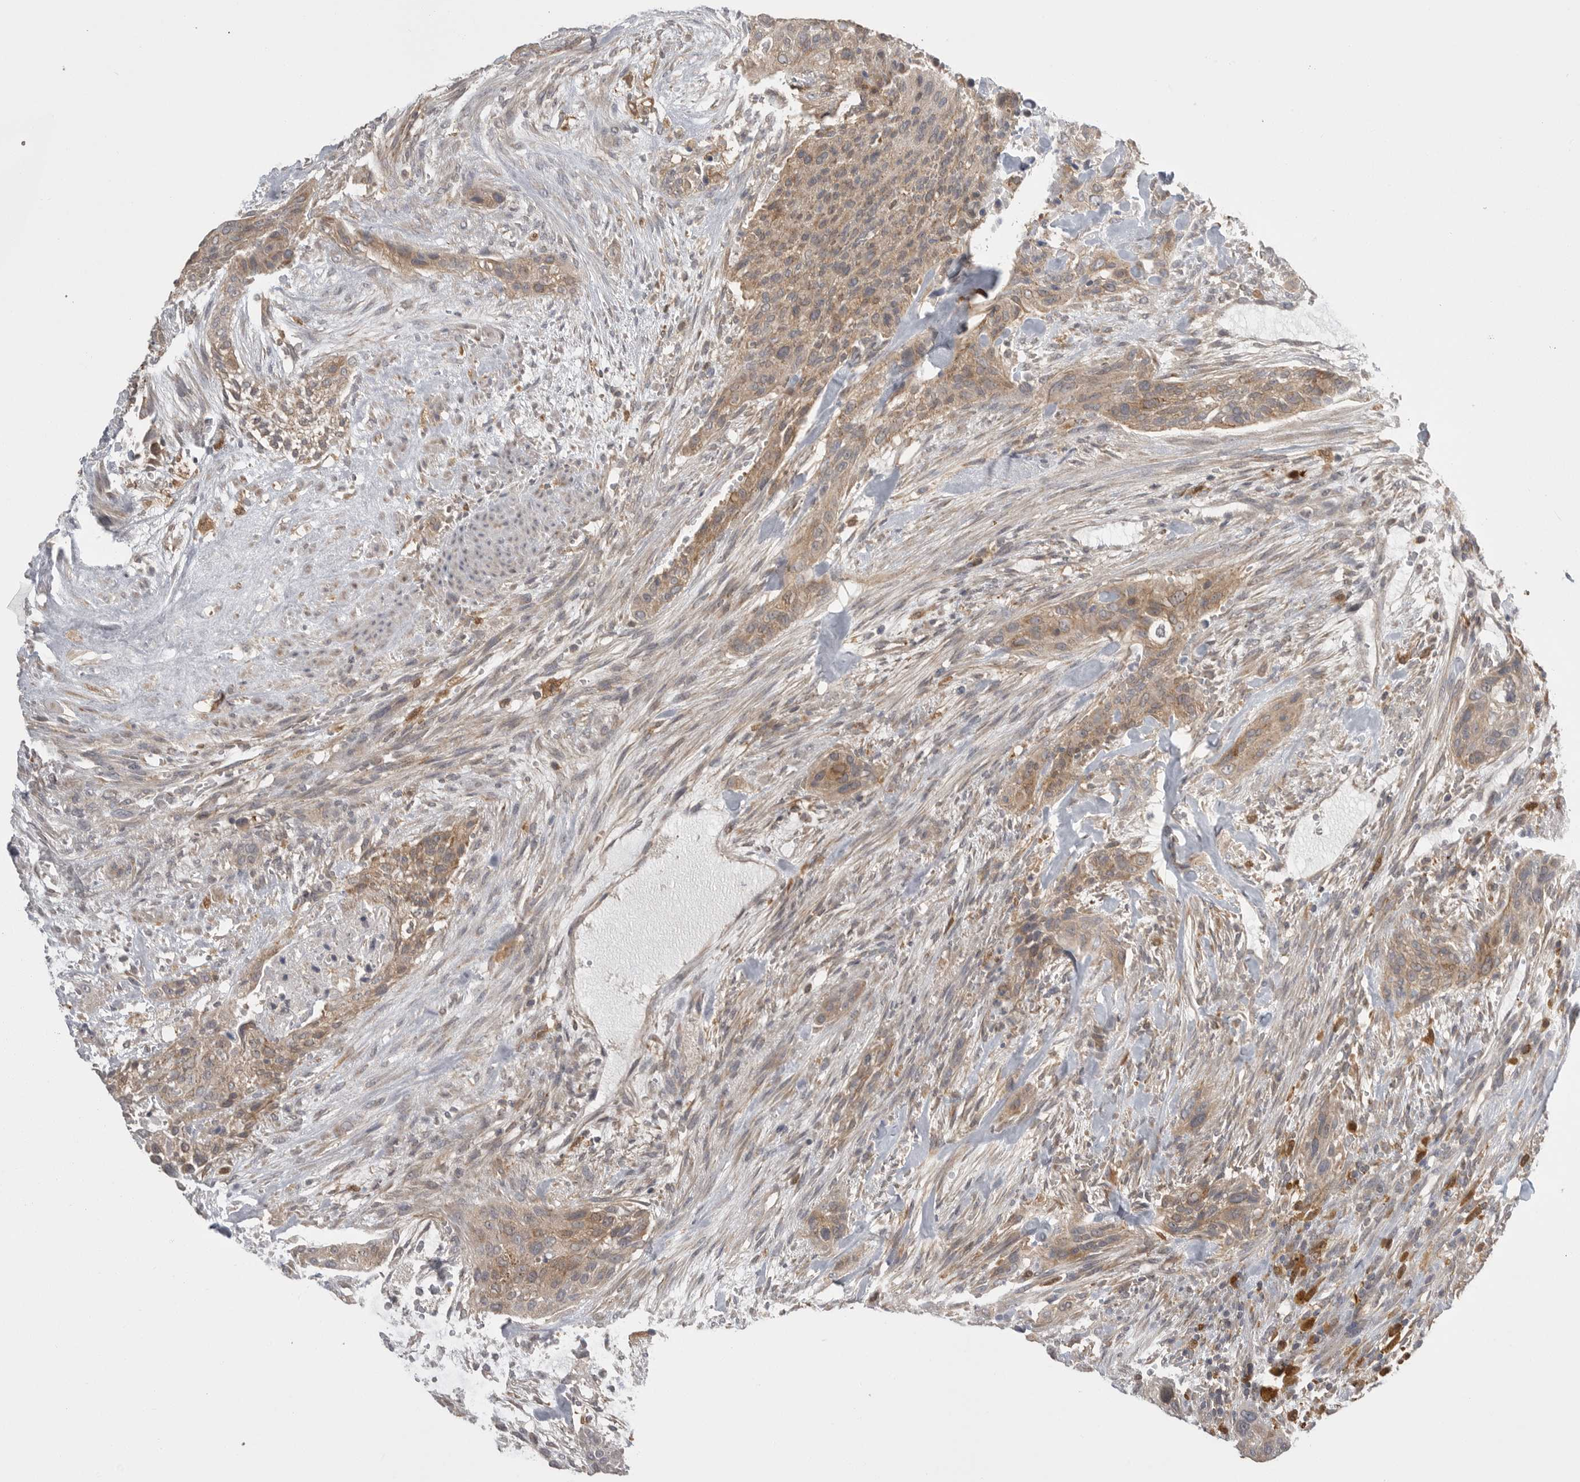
{"staining": {"intensity": "weak", "quantity": ">75%", "location": "cytoplasmic/membranous"}, "tissue": "urothelial cancer", "cell_type": "Tumor cells", "image_type": "cancer", "snomed": [{"axis": "morphology", "description": "Urothelial carcinoma, High grade"}, {"axis": "topography", "description": "Urinary bladder"}], "caption": "Tumor cells demonstrate low levels of weak cytoplasmic/membranous staining in about >75% of cells in human urothelial carcinoma (high-grade).", "gene": "KYAT3", "patient": {"sex": "male", "age": 35}}